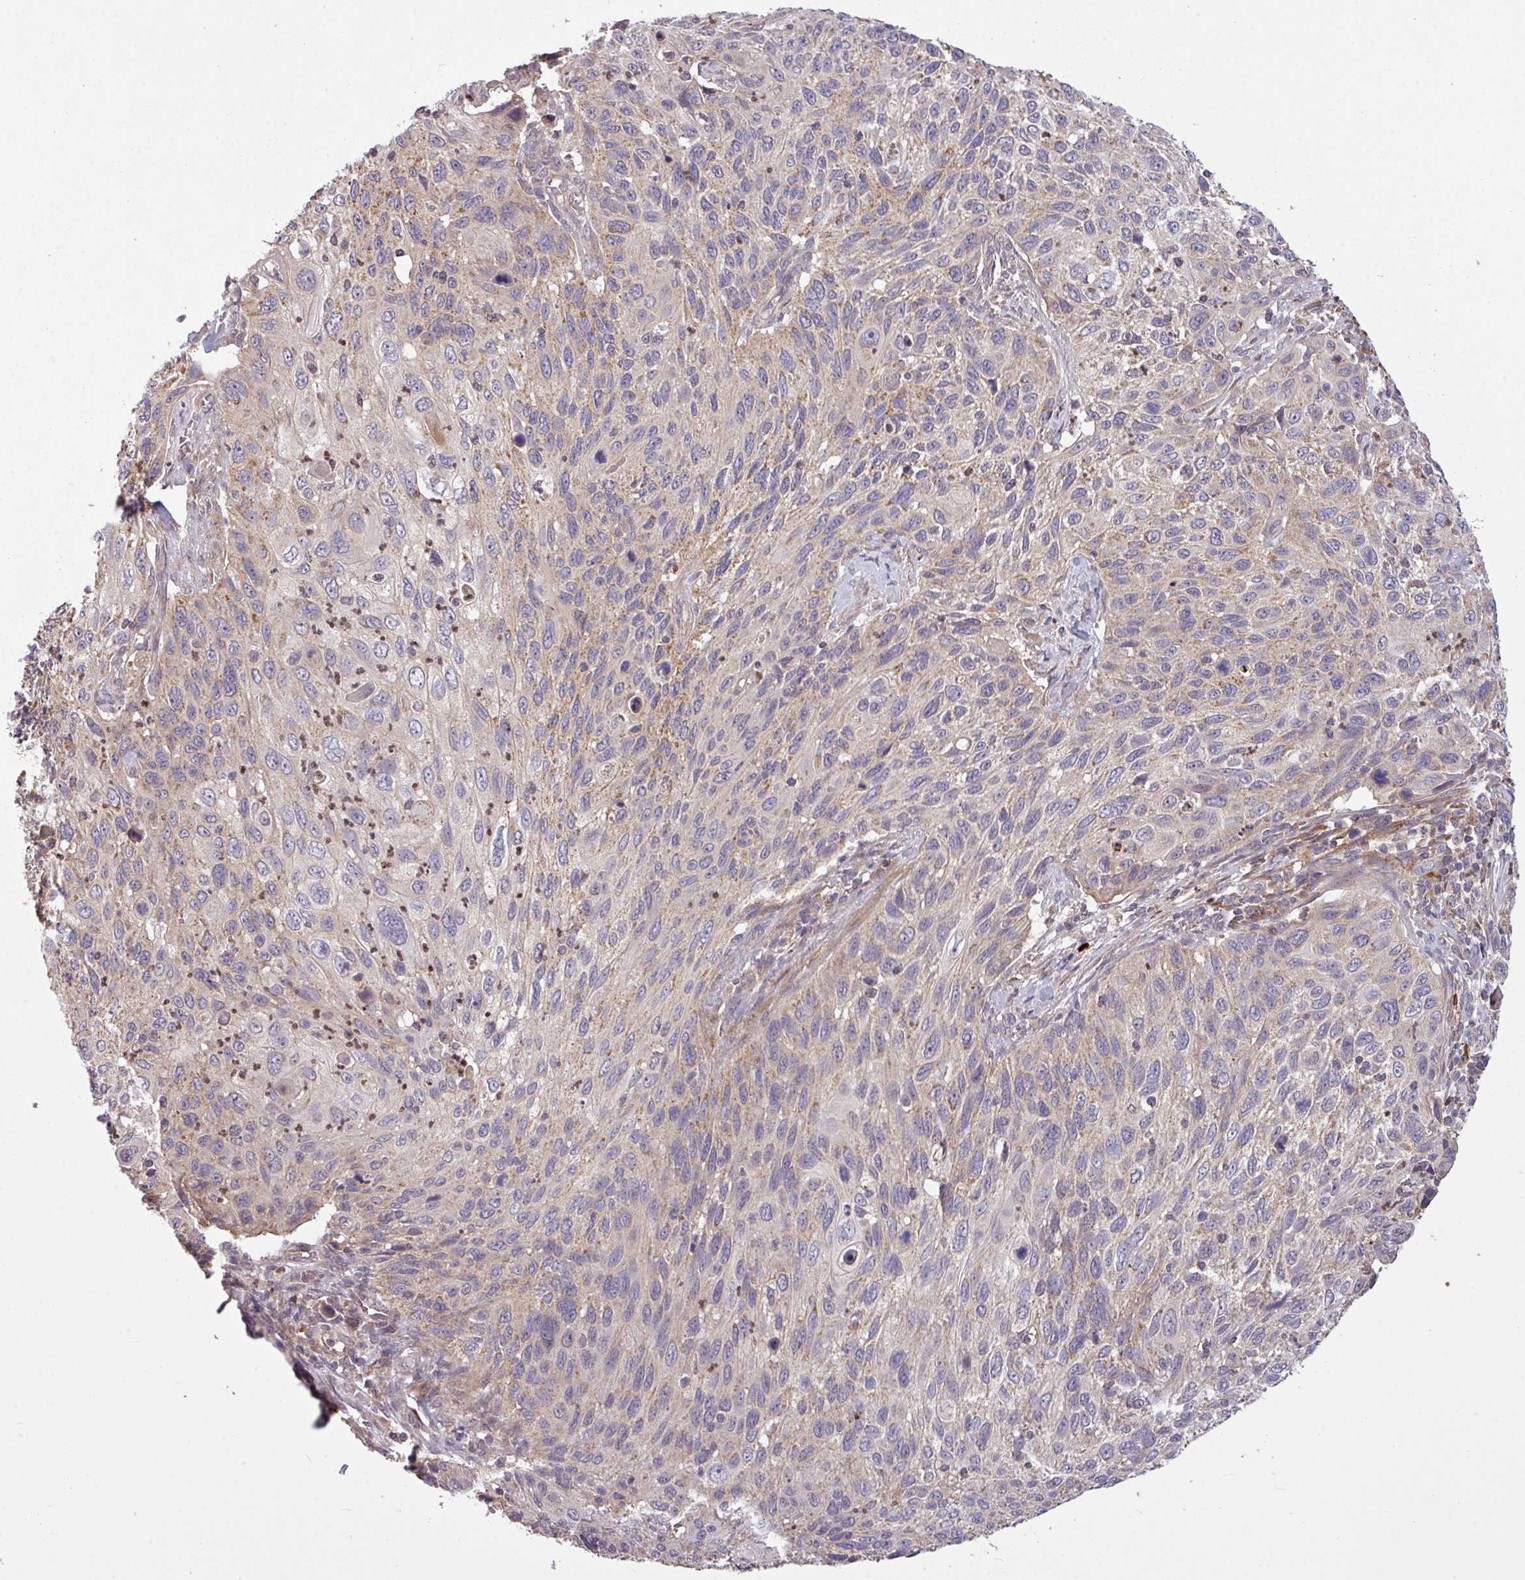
{"staining": {"intensity": "moderate", "quantity": "<25%", "location": "cytoplasmic/membranous"}, "tissue": "cervical cancer", "cell_type": "Tumor cells", "image_type": "cancer", "snomed": [{"axis": "morphology", "description": "Squamous cell carcinoma, NOS"}, {"axis": "topography", "description": "Cervix"}], "caption": "The immunohistochemical stain shows moderate cytoplasmic/membranous staining in tumor cells of squamous cell carcinoma (cervical) tissue. (brown staining indicates protein expression, while blue staining denotes nuclei).", "gene": "PAPLN", "patient": {"sex": "female", "age": 70}}